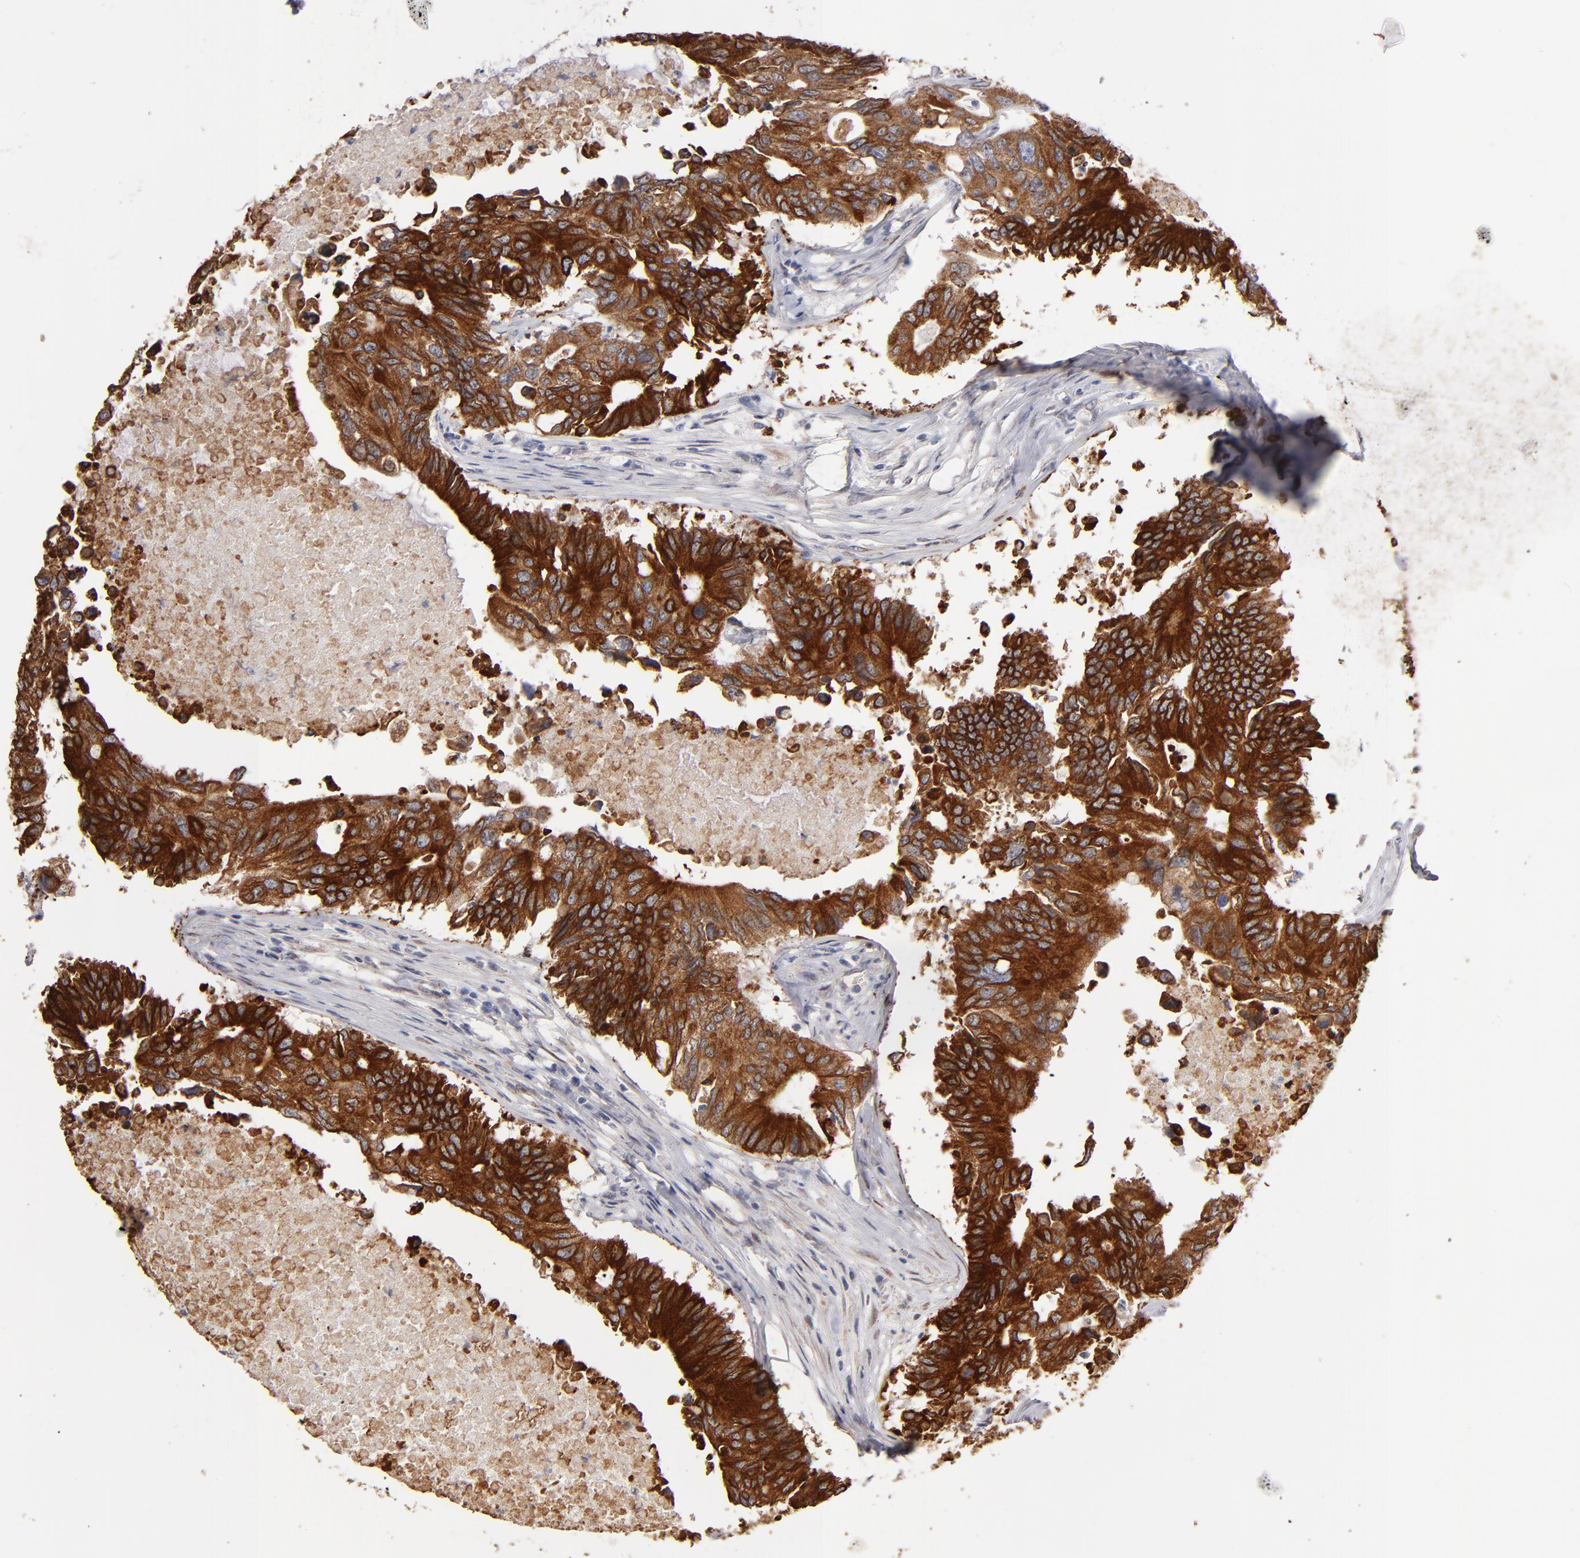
{"staining": {"intensity": "strong", "quantity": "25%-75%", "location": "cytoplasmic/membranous"}, "tissue": "colorectal cancer", "cell_type": "Tumor cells", "image_type": "cancer", "snomed": [{"axis": "morphology", "description": "Adenocarcinoma, NOS"}, {"axis": "topography", "description": "Colon"}], "caption": "Strong cytoplasmic/membranous expression for a protein is present in approximately 25%-75% of tumor cells of colorectal cancer using immunohistochemistry.", "gene": "PGRMC1", "patient": {"sex": "male", "age": 71}}